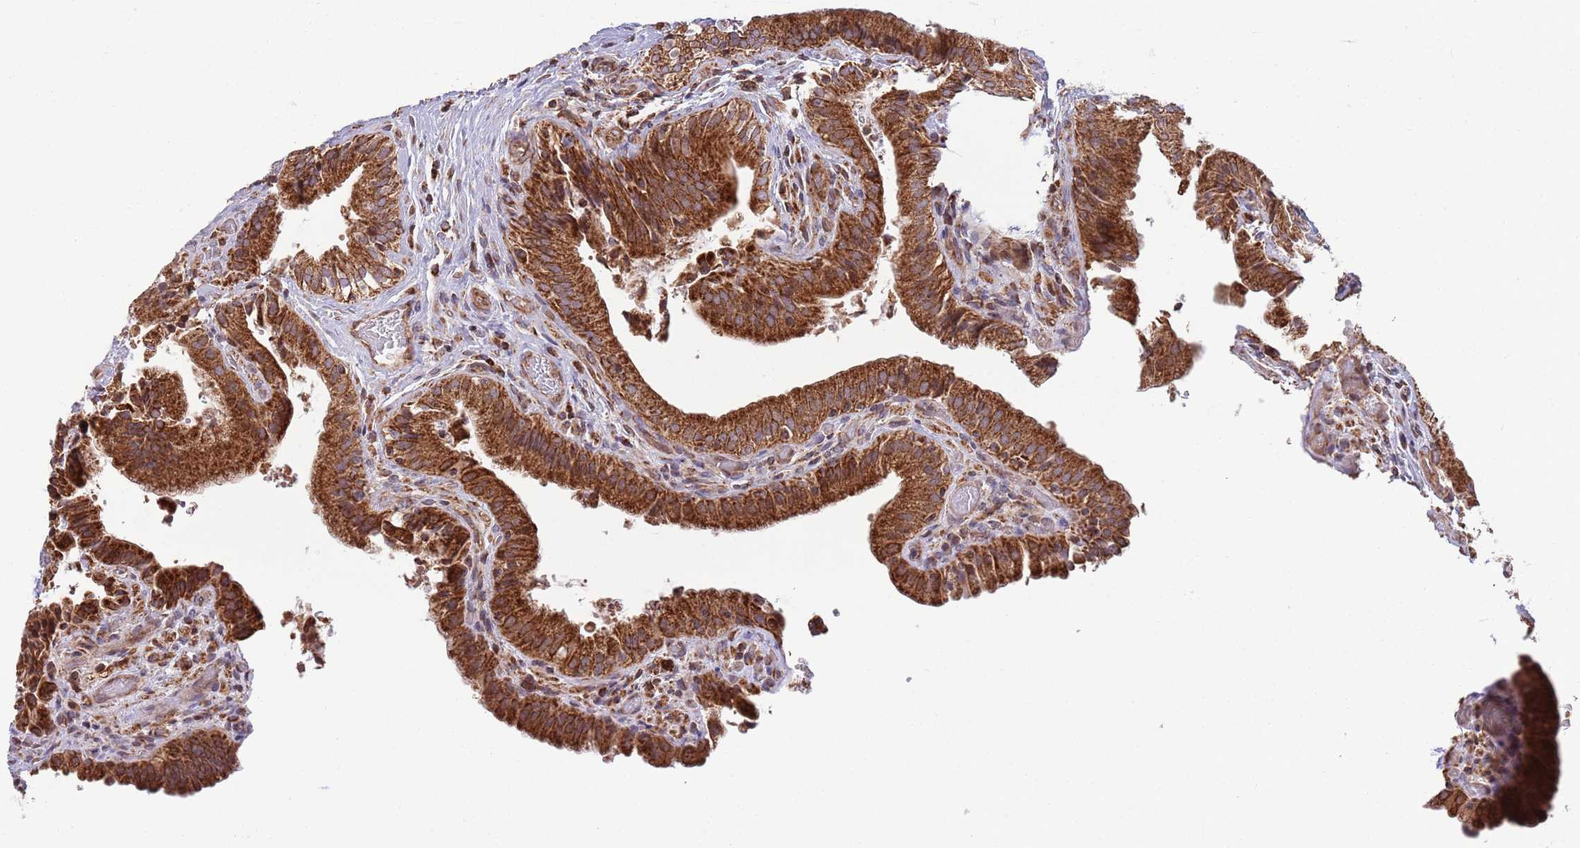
{"staining": {"intensity": "strong", "quantity": ">75%", "location": "cytoplasmic/membranous"}, "tissue": "gallbladder", "cell_type": "Glandular cells", "image_type": "normal", "snomed": [{"axis": "morphology", "description": "Normal tissue, NOS"}, {"axis": "topography", "description": "Gallbladder"}], "caption": "A high amount of strong cytoplasmic/membranous expression is seen in approximately >75% of glandular cells in benign gallbladder.", "gene": "ATP5PD", "patient": {"sex": "male", "age": 24}}